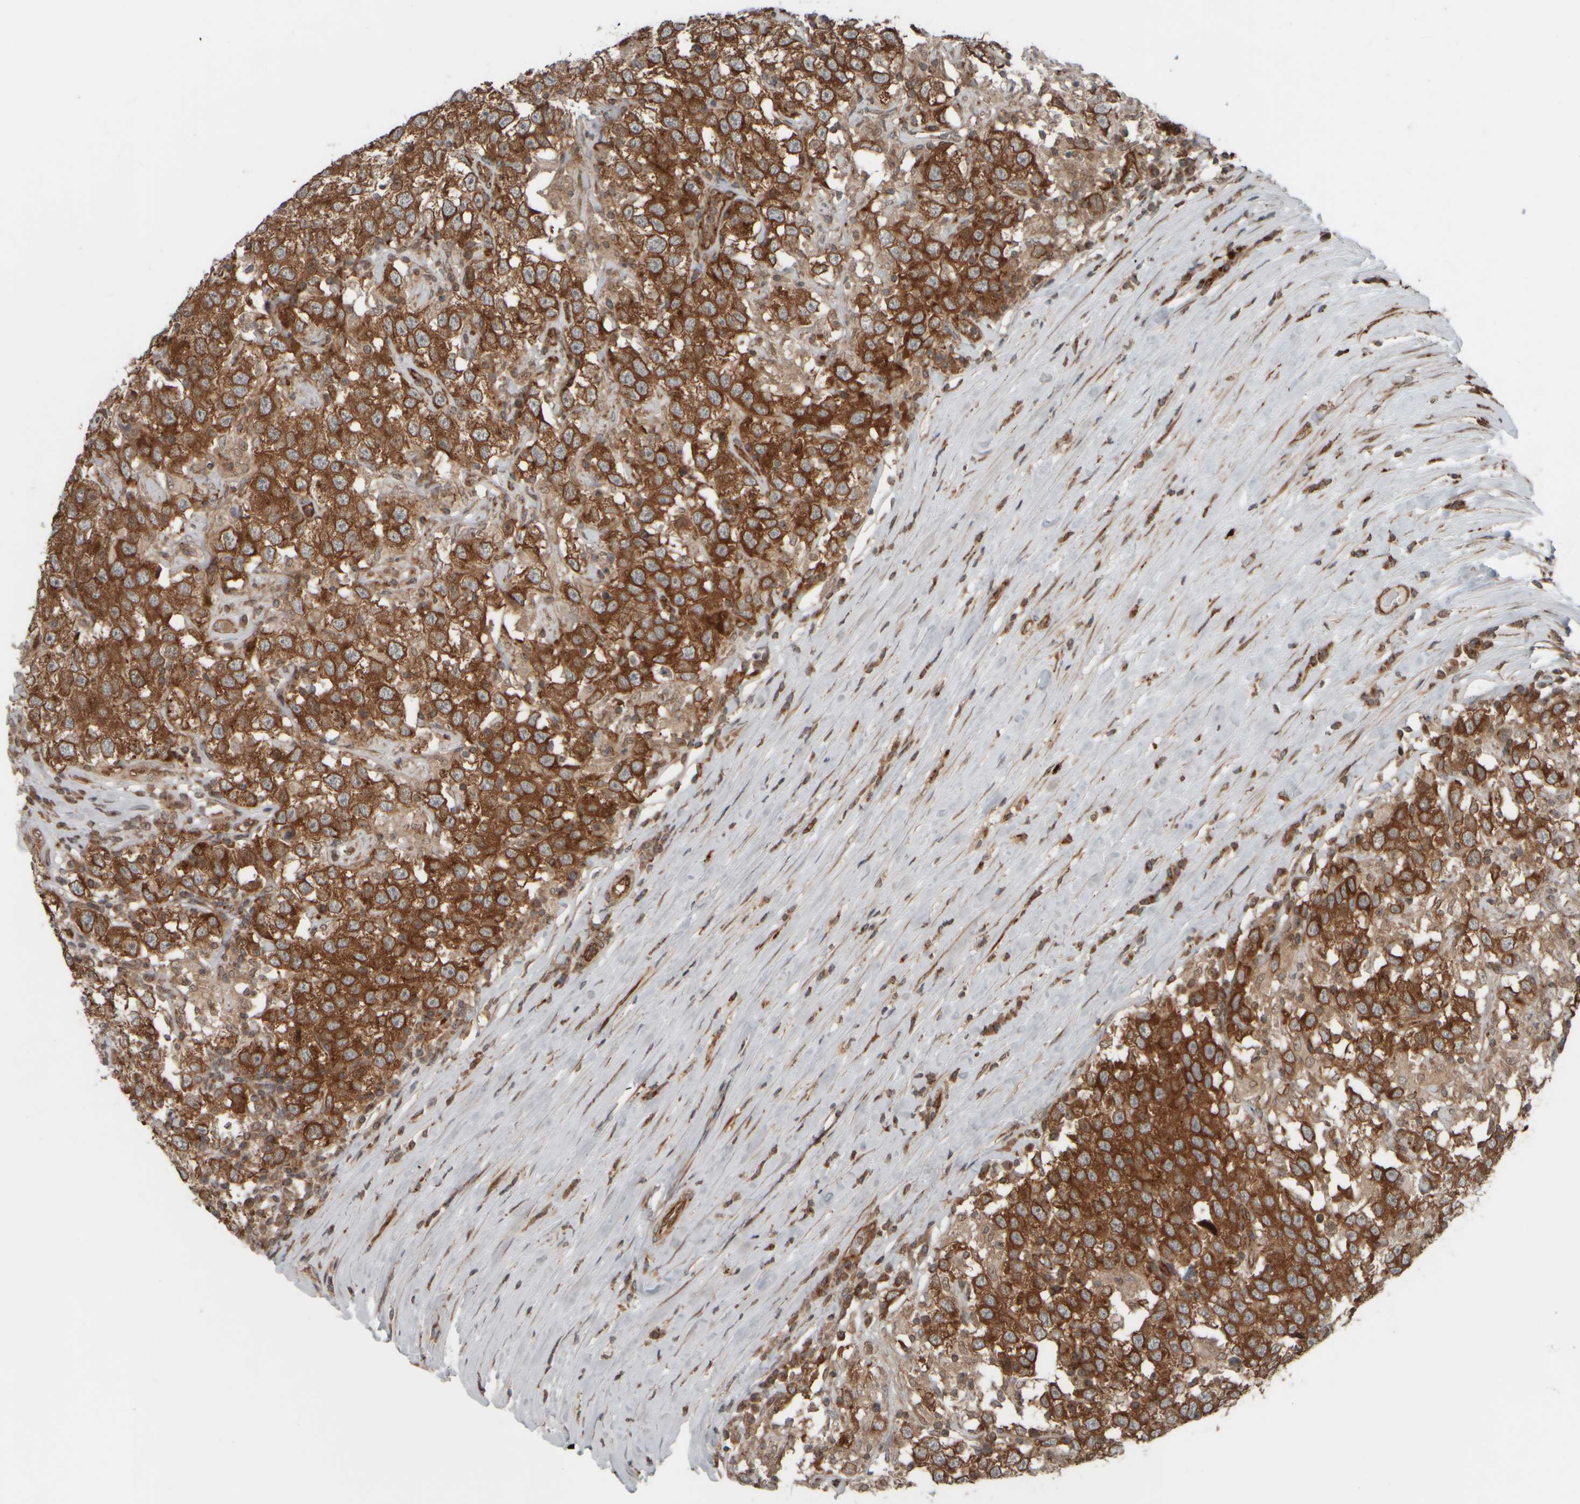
{"staining": {"intensity": "strong", "quantity": ">75%", "location": "cytoplasmic/membranous"}, "tissue": "testis cancer", "cell_type": "Tumor cells", "image_type": "cancer", "snomed": [{"axis": "morphology", "description": "Seminoma, NOS"}, {"axis": "topography", "description": "Testis"}], "caption": "Strong cytoplasmic/membranous expression for a protein is appreciated in about >75% of tumor cells of testis cancer (seminoma) using IHC.", "gene": "GIGYF1", "patient": {"sex": "male", "age": 41}}